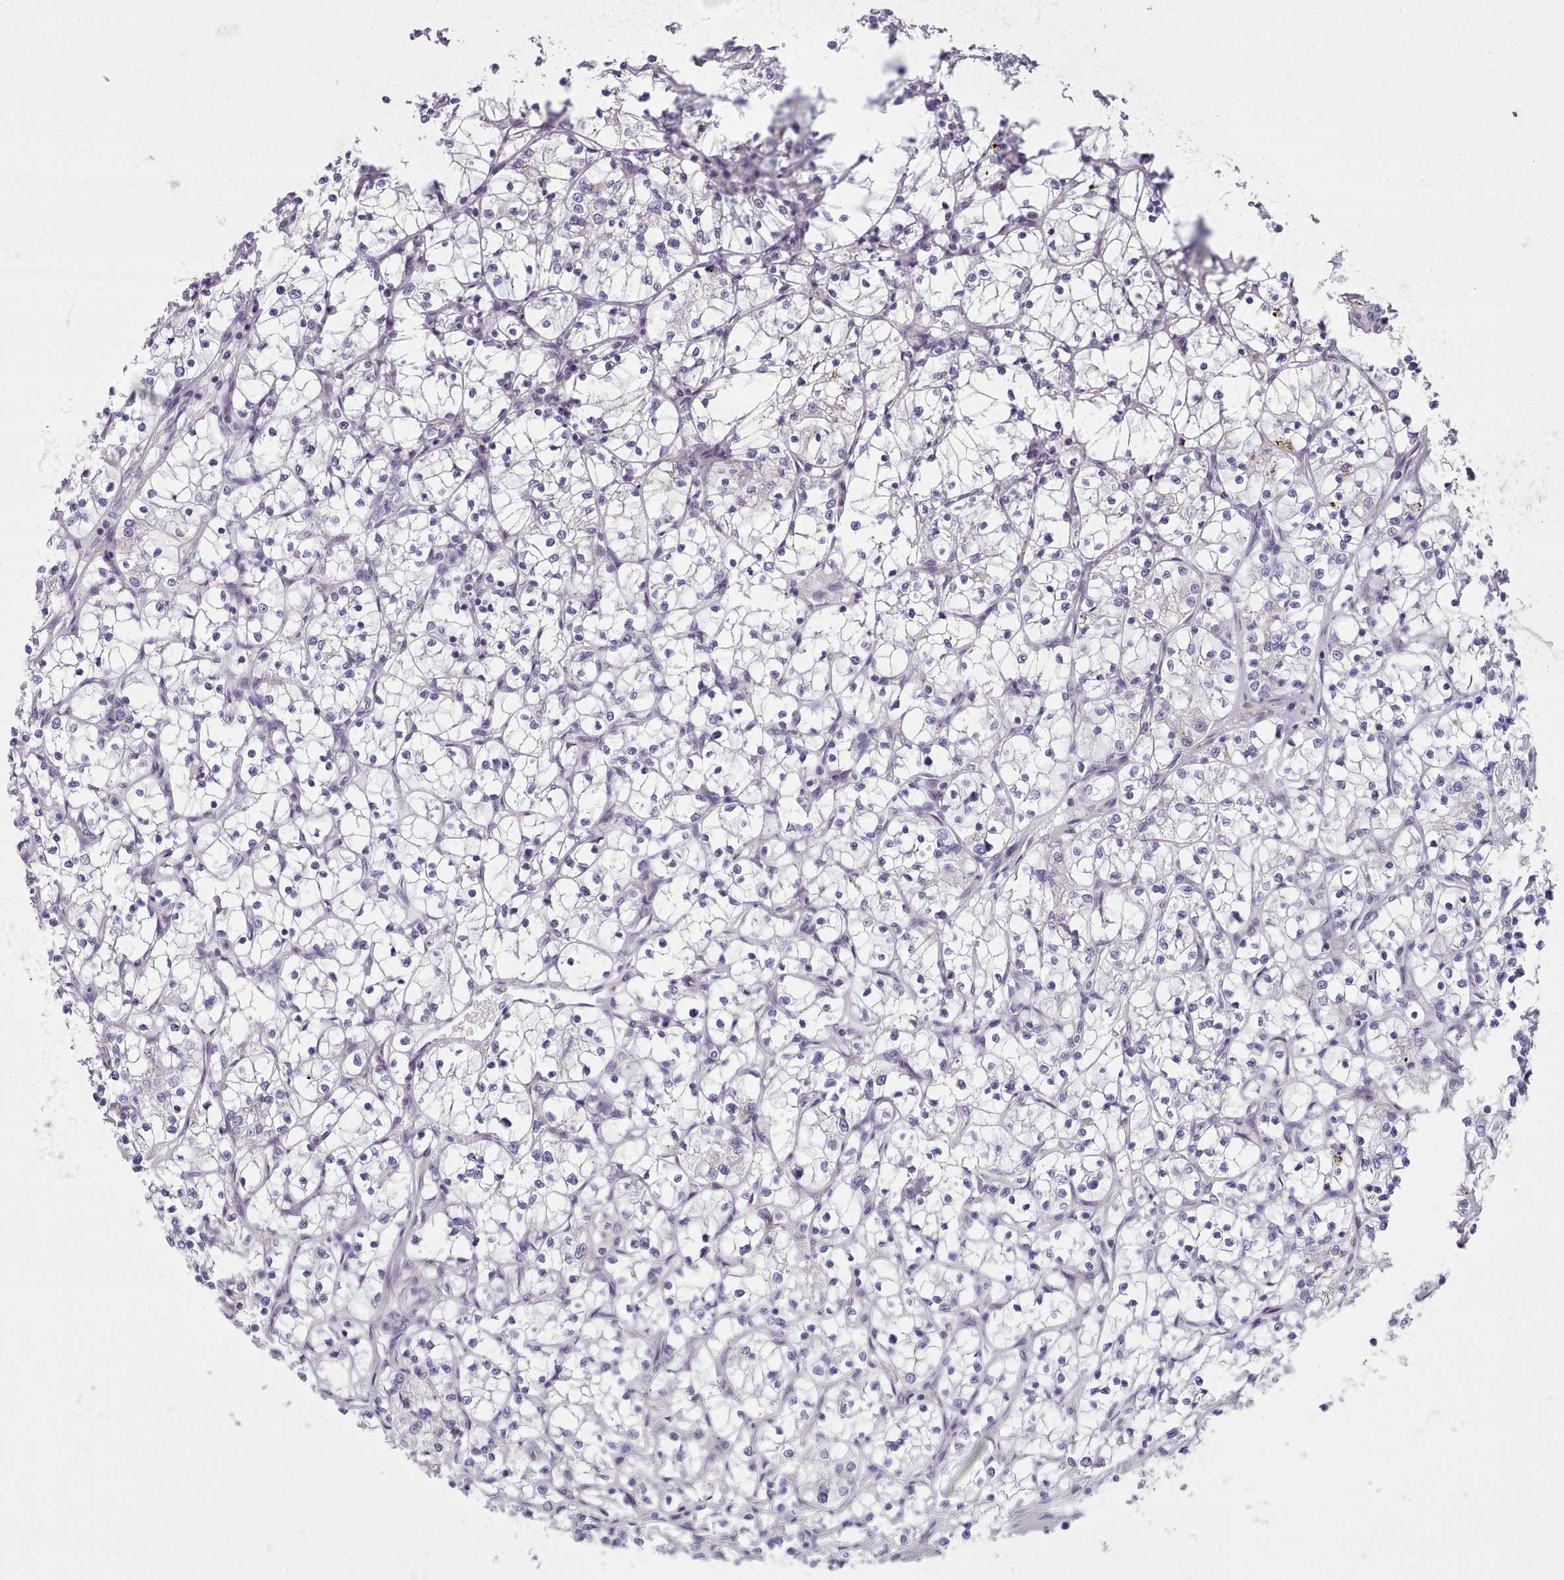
{"staining": {"intensity": "negative", "quantity": "none", "location": "none"}, "tissue": "renal cancer", "cell_type": "Tumor cells", "image_type": "cancer", "snomed": [{"axis": "morphology", "description": "Adenocarcinoma, NOS"}, {"axis": "topography", "description": "Kidney"}], "caption": "IHC photomicrograph of human renal cancer stained for a protein (brown), which displays no positivity in tumor cells. (Immunohistochemistry, brightfield microscopy, high magnification).", "gene": "SLC52A3", "patient": {"sex": "female", "age": 69}}